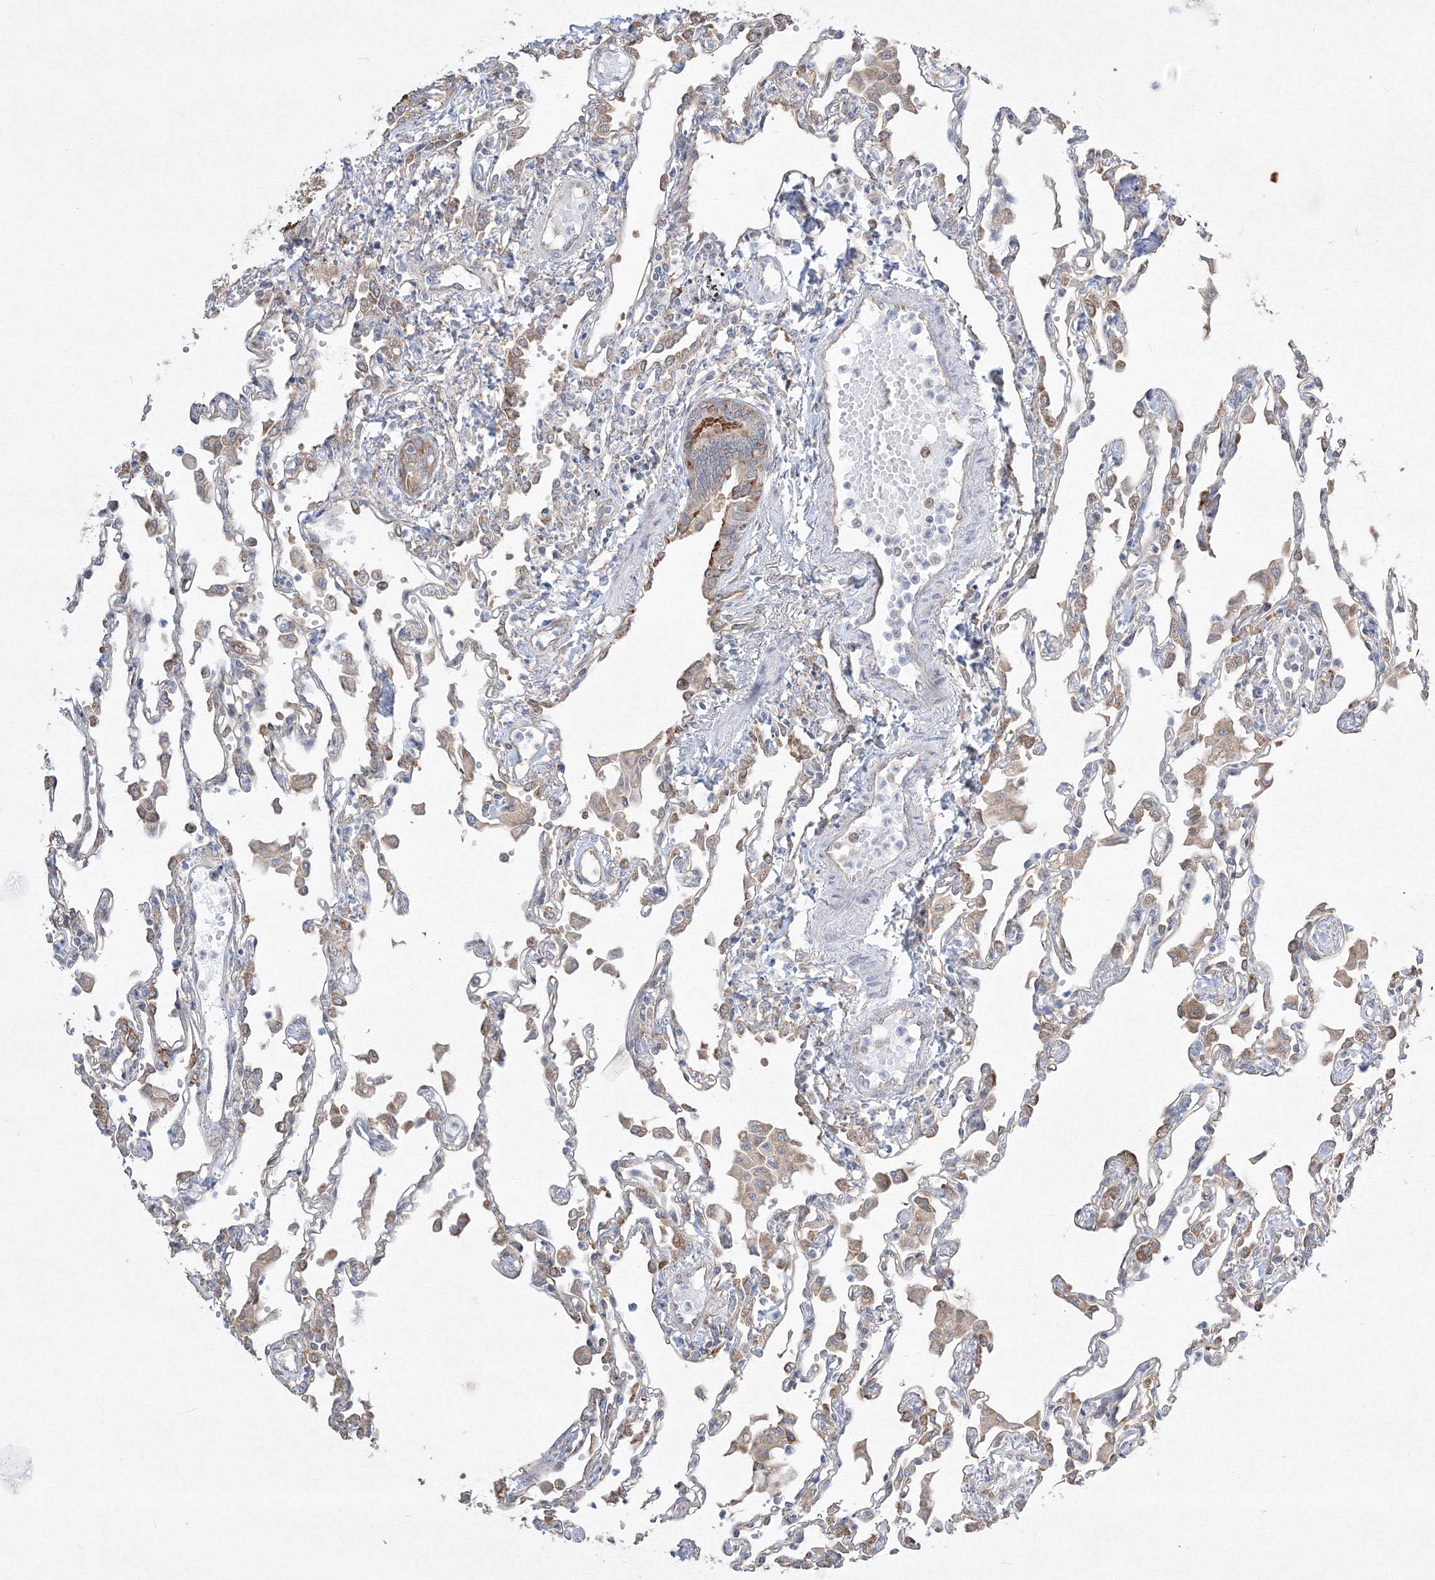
{"staining": {"intensity": "moderate", "quantity": "<25%", "location": "cytoplasmic/membranous"}, "tissue": "lung", "cell_type": "Alveolar cells", "image_type": "normal", "snomed": [{"axis": "morphology", "description": "Normal tissue, NOS"}, {"axis": "topography", "description": "Bronchus"}, {"axis": "topography", "description": "Lung"}], "caption": "IHC of normal lung shows low levels of moderate cytoplasmic/membranous staining in approximately <25% of alveolar cells. (DAB IHC, brown staining for protein, blue staining for nuclei).", "gene": "FBXL8", "patient": {"sex": "female", "age": 49}}